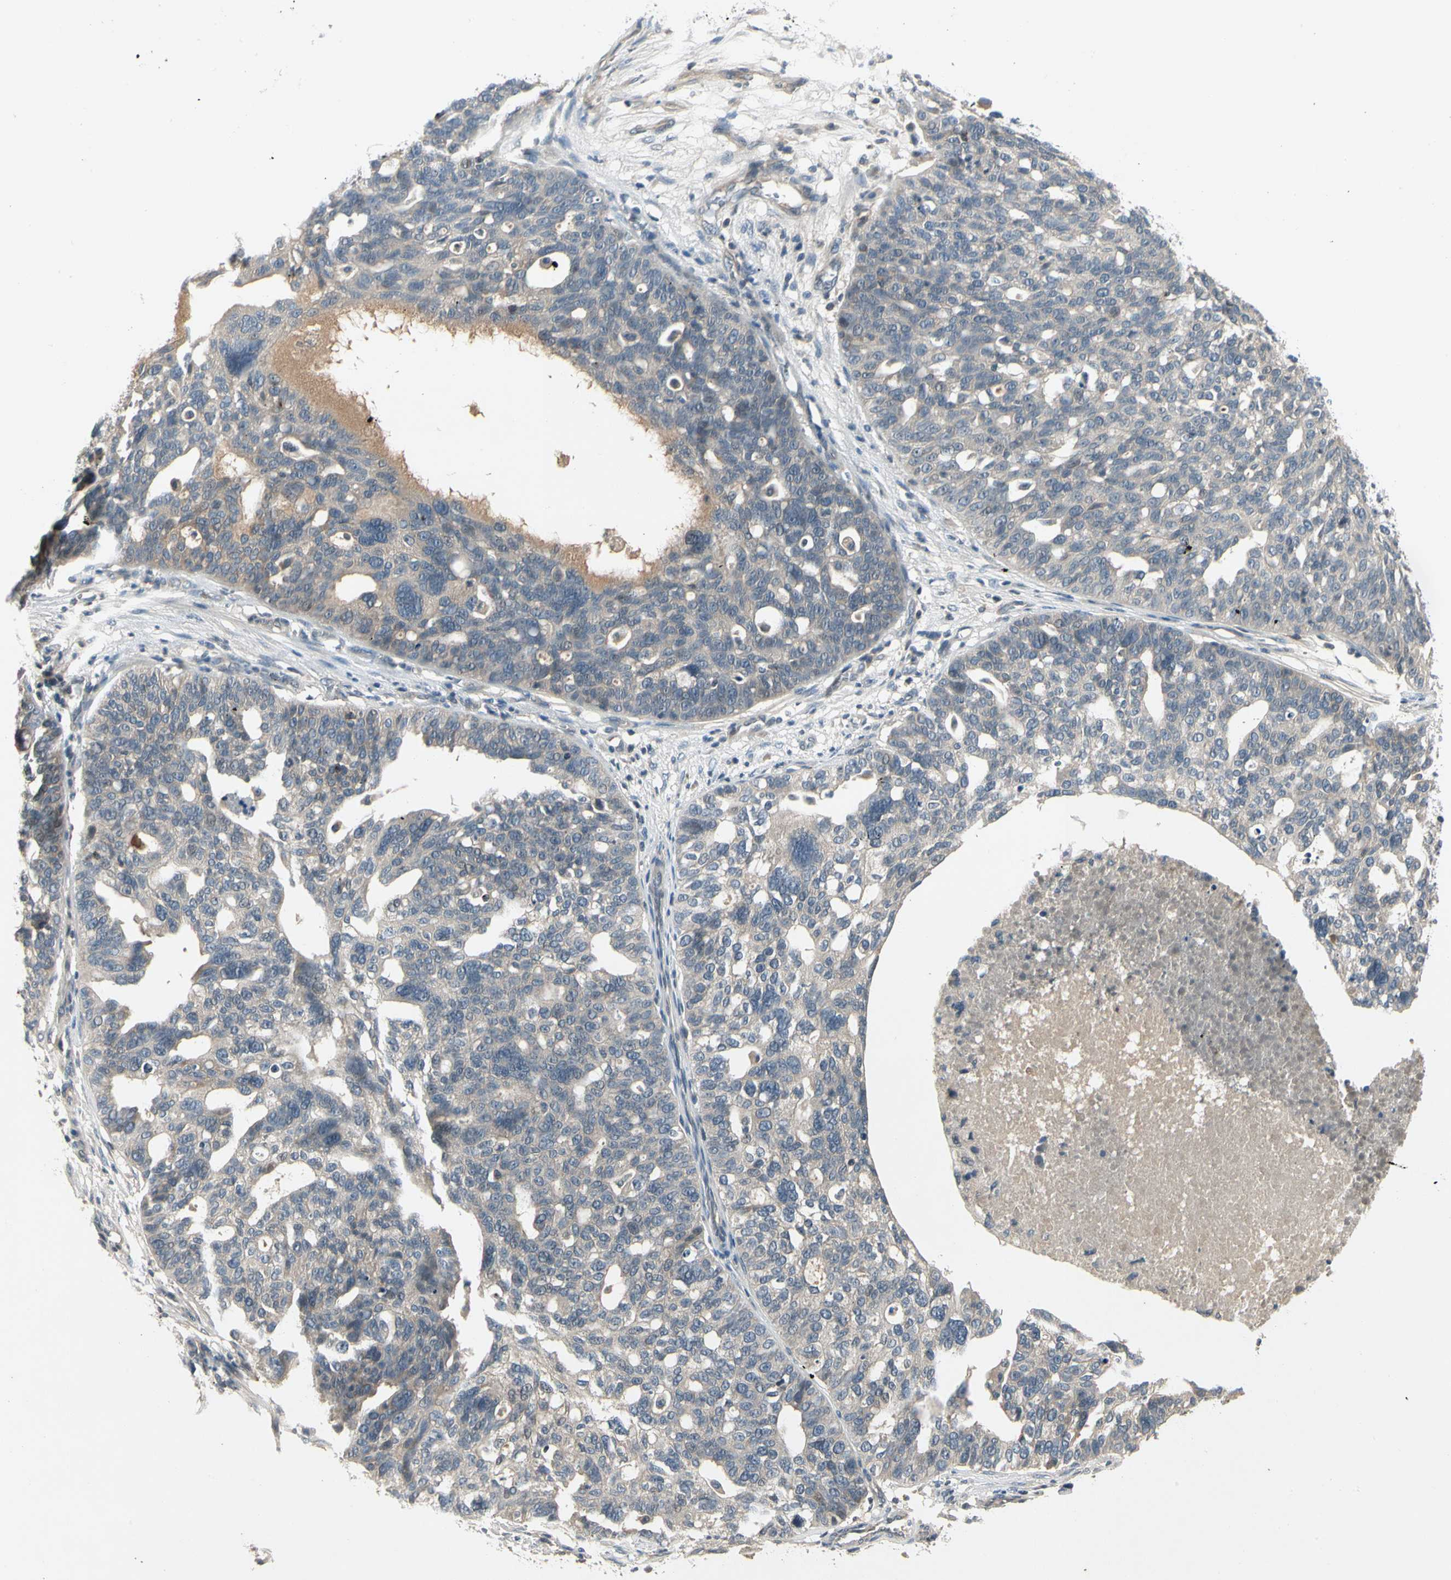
{"staining": {"intensity": "weak", "quantity": "<25%", "location": "cytoplasmic/membranous"}, "tissue": "ovarian cancer", "cell_type": "Tumor cells", "image_type": "cancer", "snomed": [{"axis": "morphology", "description": "Cystadenocarcinoma, serous, NOS"}, {"axis": "topography", "description": "Ovary"}], "caption": "Immunohistochemical staining of serous cystadenocarcinoma (ovarian) exhibits no significant expression in tumor cells.", "gene": "CCL4", "patient": {"sex": "female", "age": 59}}